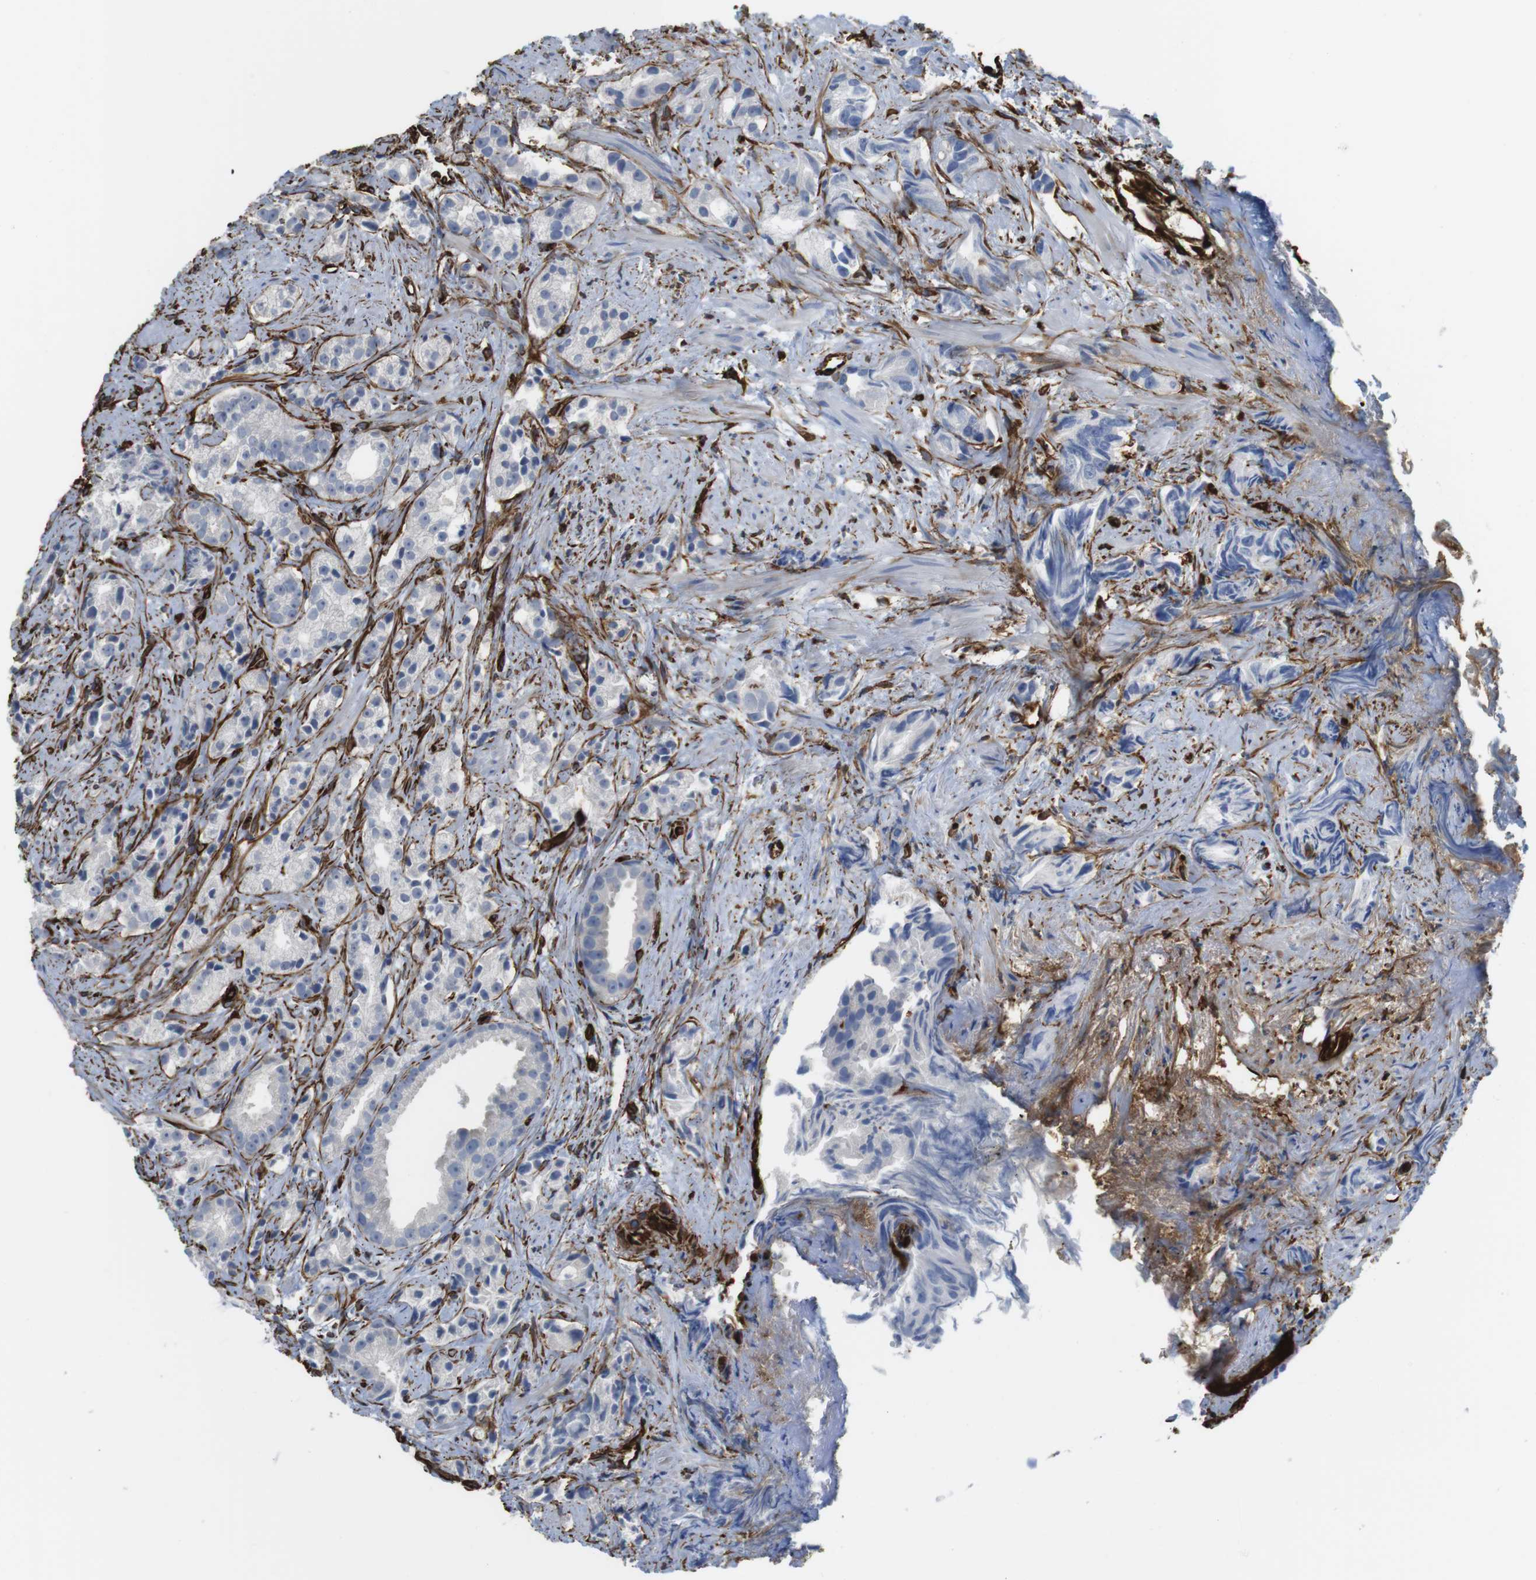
{"staining": {"intensity": "negative", "quantity": "none", "location": "none"}, "tissue": "prostate cancer", "cell_type": "Tumor cells", "image_type": "cancer", "snomed": [{"axis": "morphology", "description": "Adenocarcinoma, Low grade"}, {"axis": "topography", "description": "Prostate"}], "caption": "Histopathology image shows no protein staining in tumor cells of prostate cancer tissue.", "gene": "RALGPS1", "patient": {"sex": "male", "age": 89}}